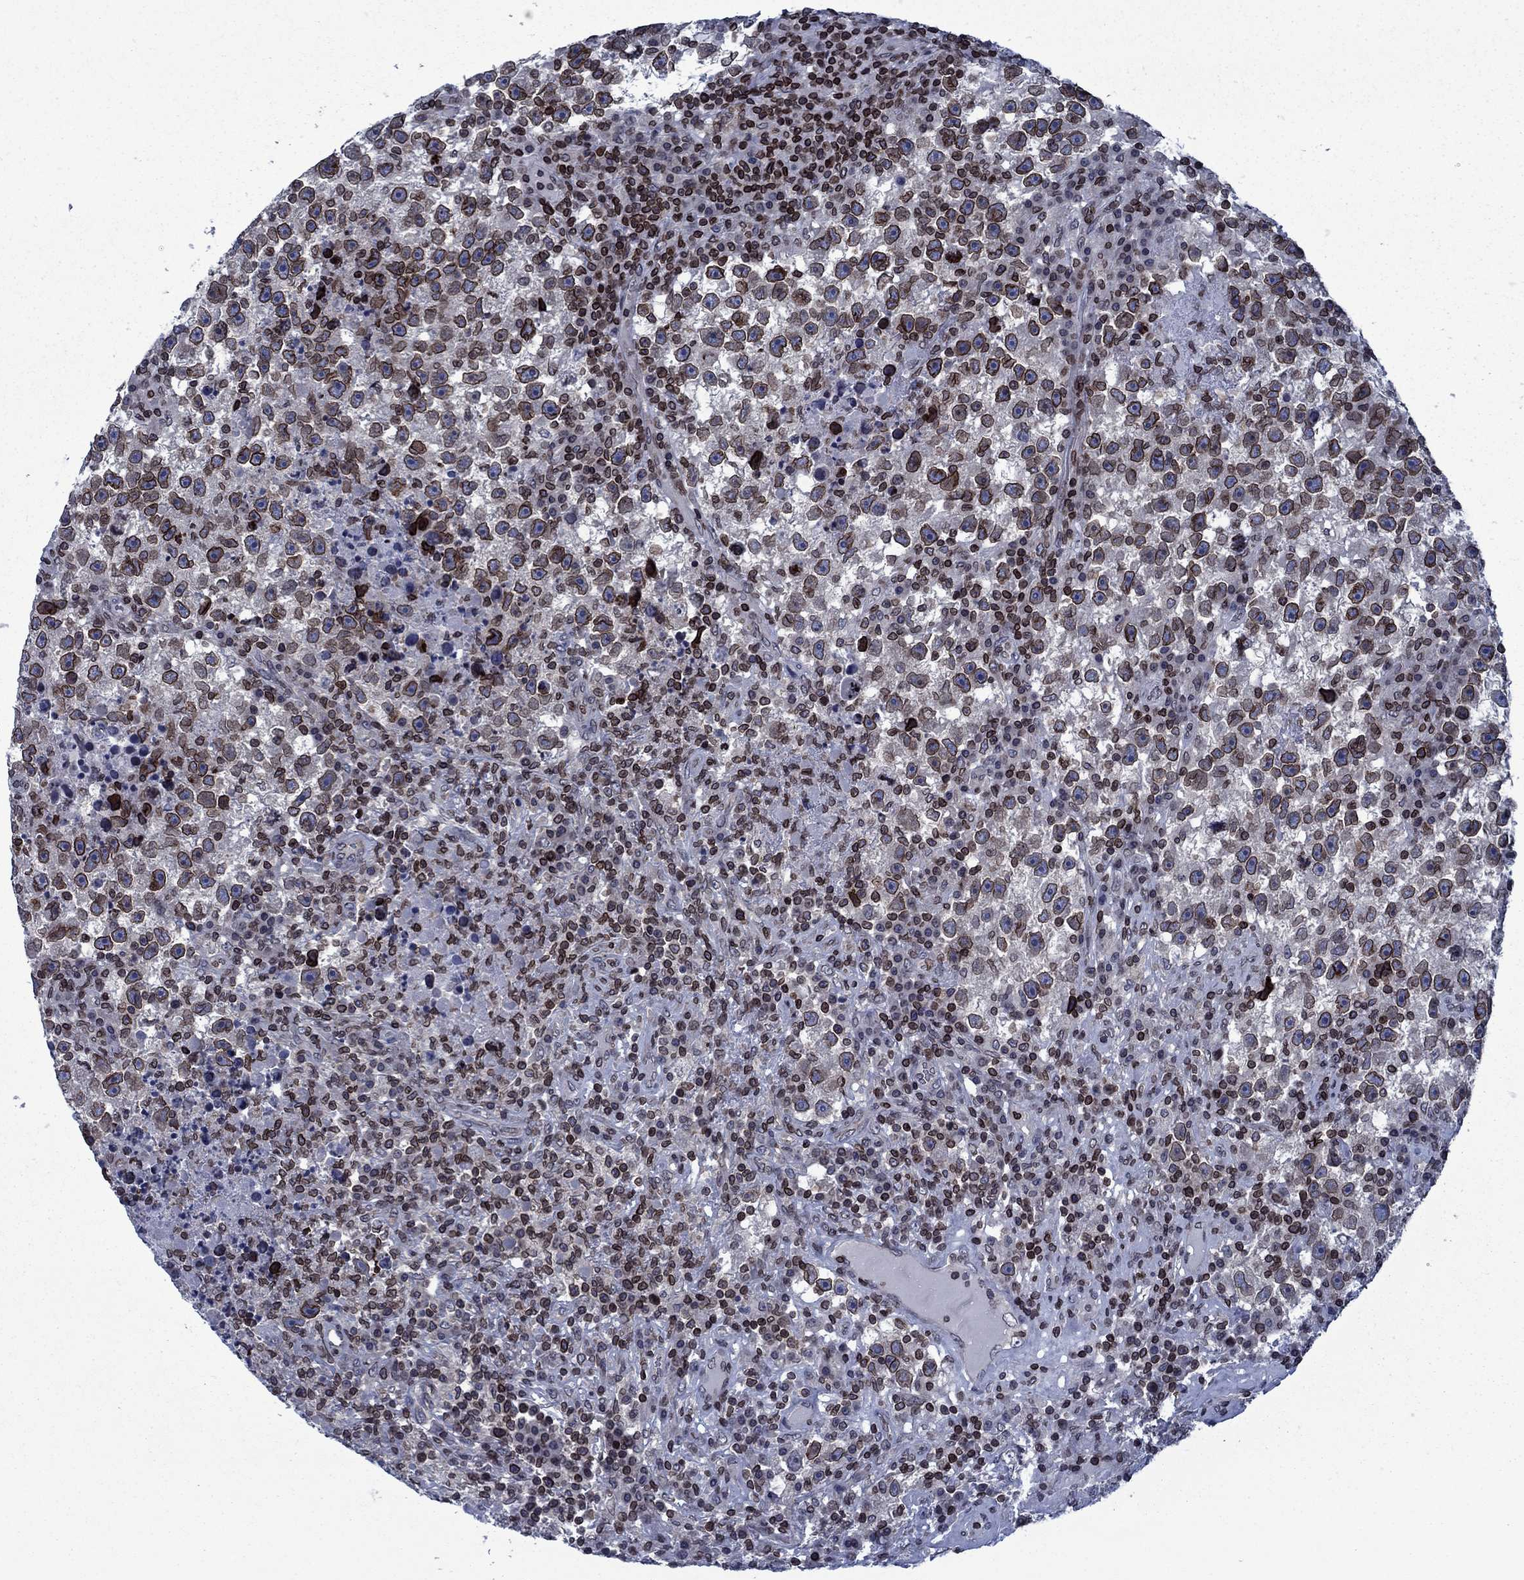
{"staining": {"intensity": "strong", "quantity": ">75%", "location": "cytoplasmic/membranous,nuclear"}, "tissue": "testis cancer", "cell_type": "Tumor cells", "image_type": "cancer", "snomed": [{"axis": "morphology", "description": "Seminoma, NOS"}, {"axis": "topography", "description": "Testis"}], "caption": "Strong cytoplasmic/membranous and nuclear protein positivity is appreciated in approximately >75% of tumor cells in testis cancer. The staining is performed using DAB brown chromogen to label protein expression. The nuclei are counter-stained blue using hematoxylin.", "gene": "SLA", "patient": {"sex": "male", "age": 47}}